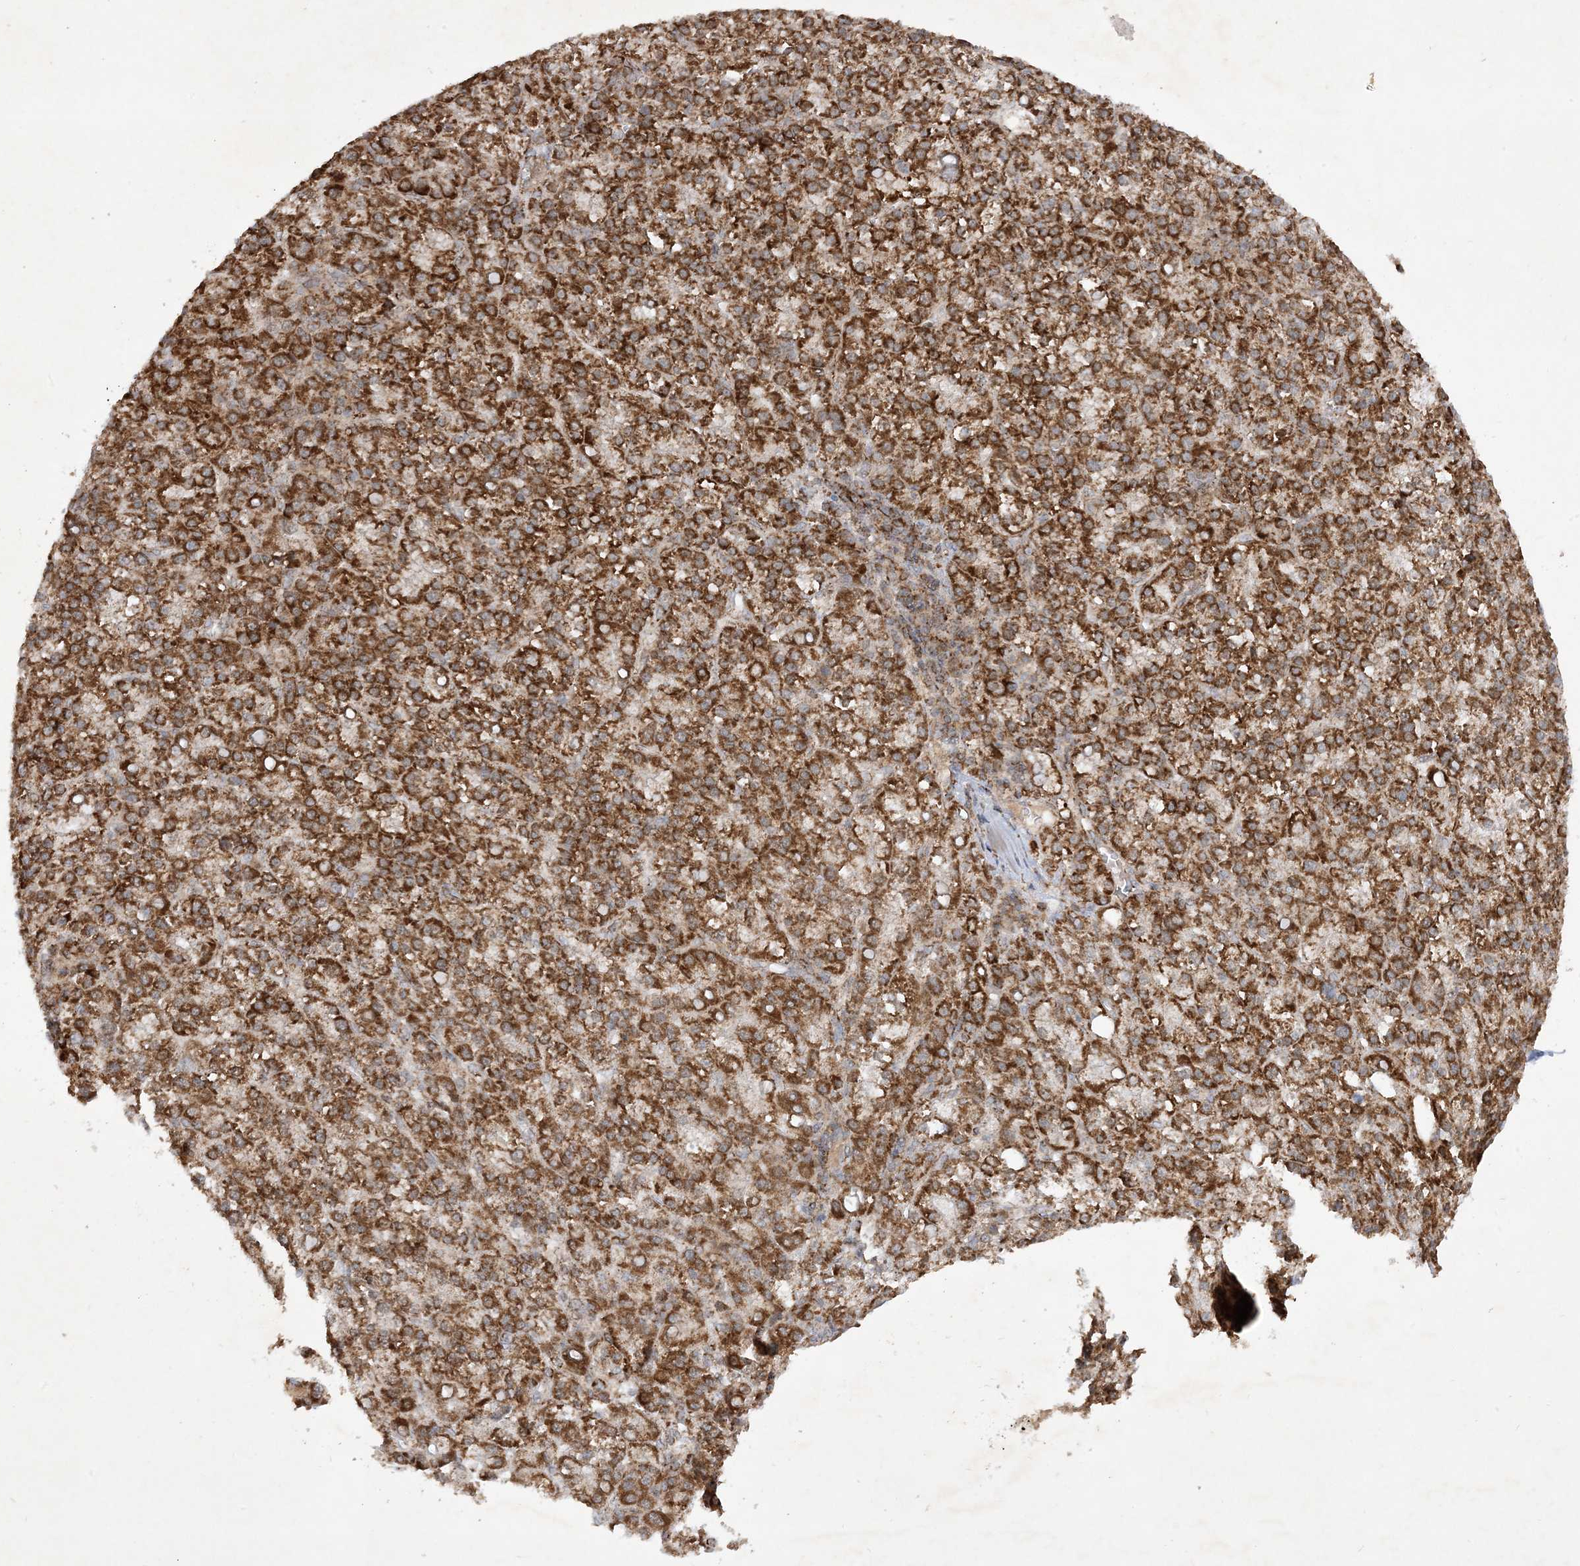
{"staining": {"intensity": "strong", "quantity": ">75%", "location": "cytoplasmic/membranous"}, "tissue": "liver cancer", "cell_type": "Tumor cells", "image_type": "cancer", "snomed": [{"axis": "morphology", "description": "Carcinoma, Hepatocellular, NOS"}, {"axis": "topography", "description": "Liver"}], "caption": "The immunohistochemical stain highlights strong cytoplasmic/membranous positivity in tumor cells of hepatocellular carcinoma (liver) tissue.", "gene": "NDUFAF3", "patient": {"sex": "female", "age": 58}}